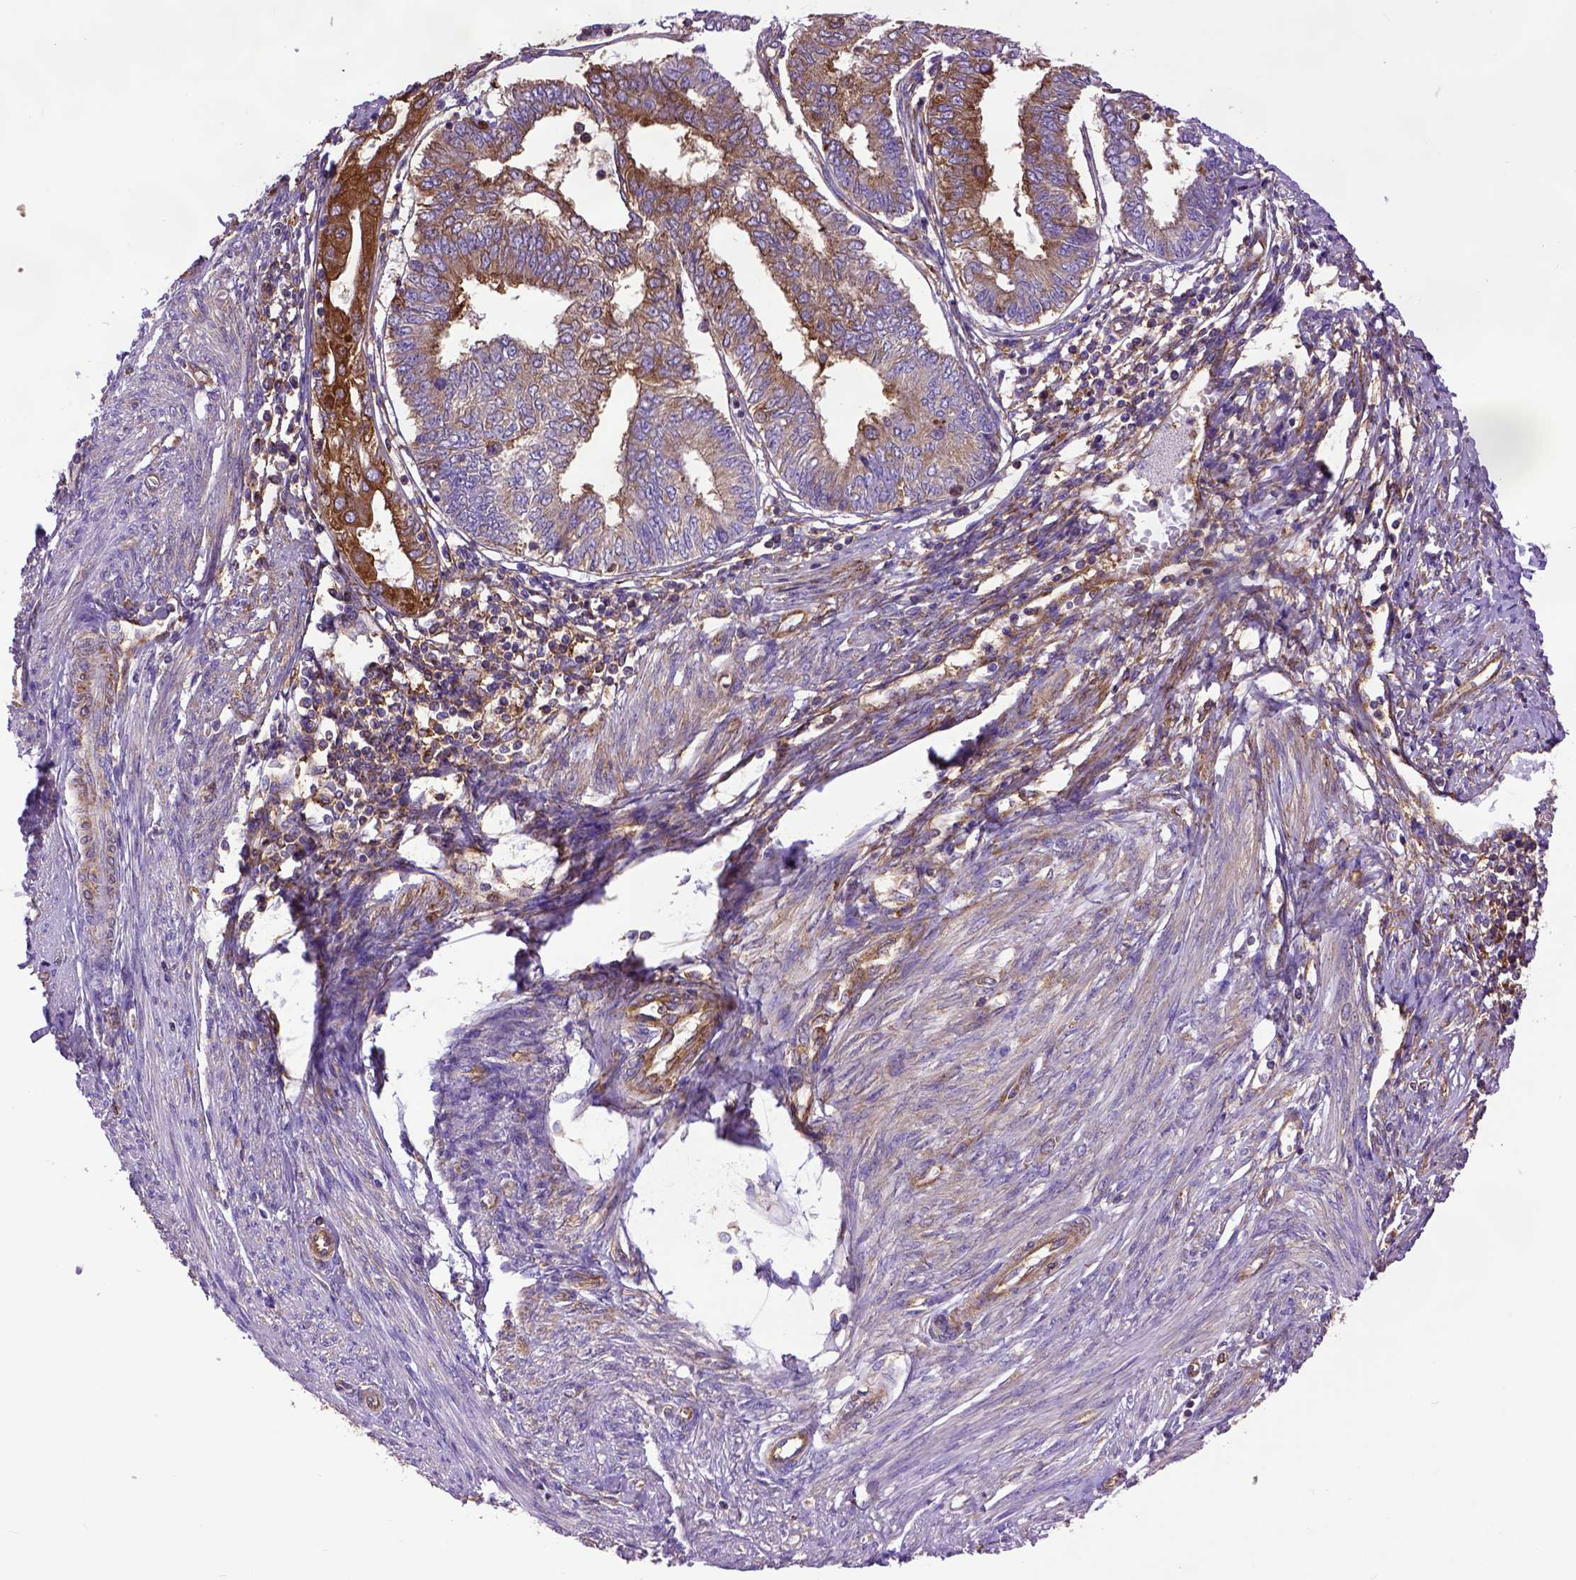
{"staining": {"intensity": "moderate", "quantity": ">75%", "location": "cytoplasmic/membranous"}, "tissue": "endometrial cancer", "cell_type": "Tumor cells", "image_type": "cancer", "snomed": [{"axis": "morphology", "description": "Adenocarcinoma, NOS"}, {"axis": "topography", "description": "Endometrium"}], "caption": "Tumor cells exhibit medium levels of moderate cytoplasmic/membranous expression in approximately >75% of cells in human endometrial cancer. (DAB (3,3'-diaminobenzidine) IHC with brightfield microscopy, high magnification).", "gene": "MVP", "patient": {"sex": "female", "age": 68}}